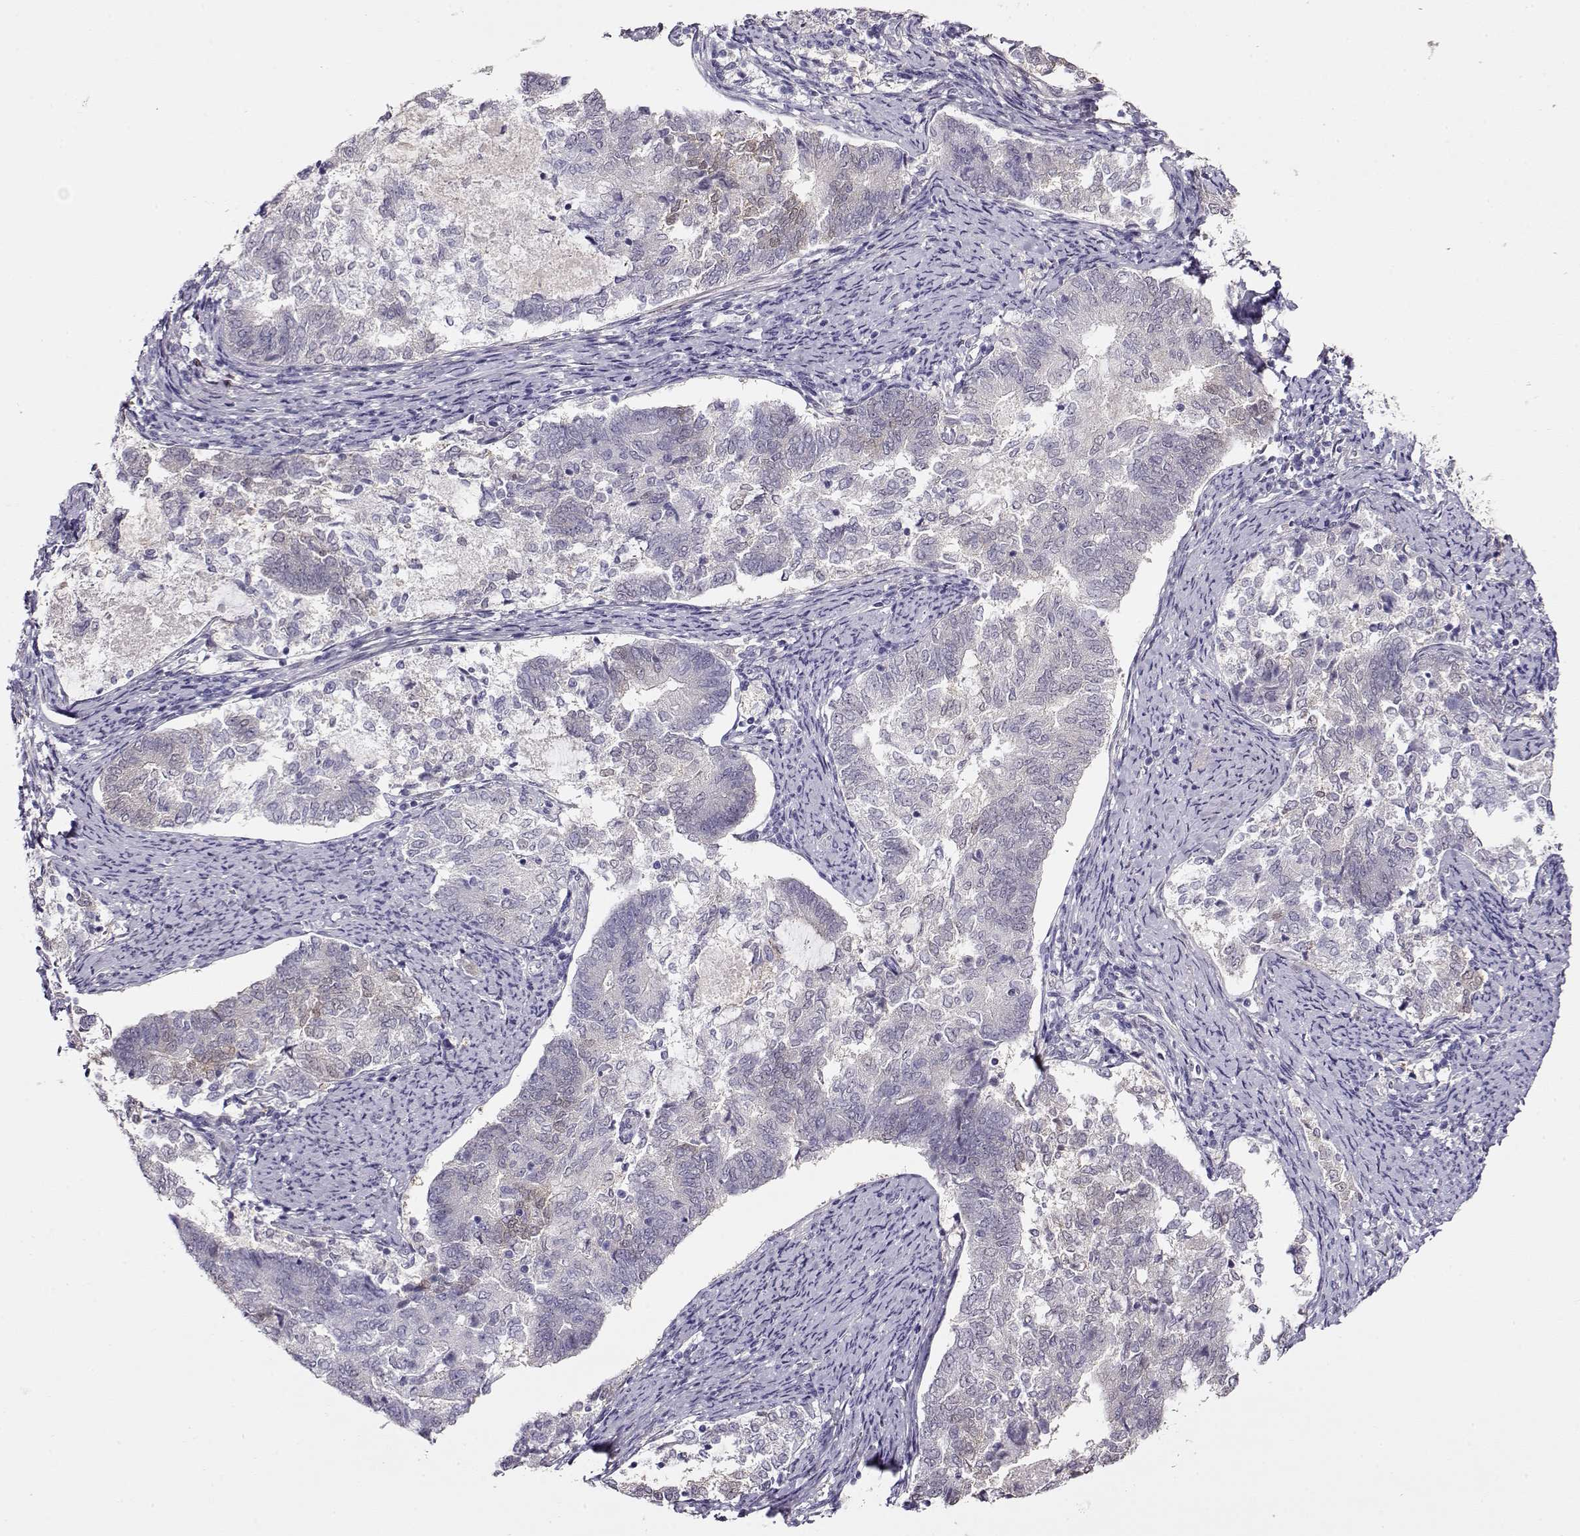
{"staining": {"intensity": "negative", "quantity": "none", "location": "none"}, "tissue": "endometrial cancer", "cell_type": "Tumor cells", "image_type": "cancer", "snomed": [{"axis": "morphology", "description": "Adenocarcinoma, NOS"}, {"axis": "topography", "description": "Endometrium"}], "caption": "Adenocarcinoma (endometrial) was stained to show a protein in brown. There is no significant staining in tumor cells.", "gene": "CCR8", "patient": {"sex": "female", "age": 65}}